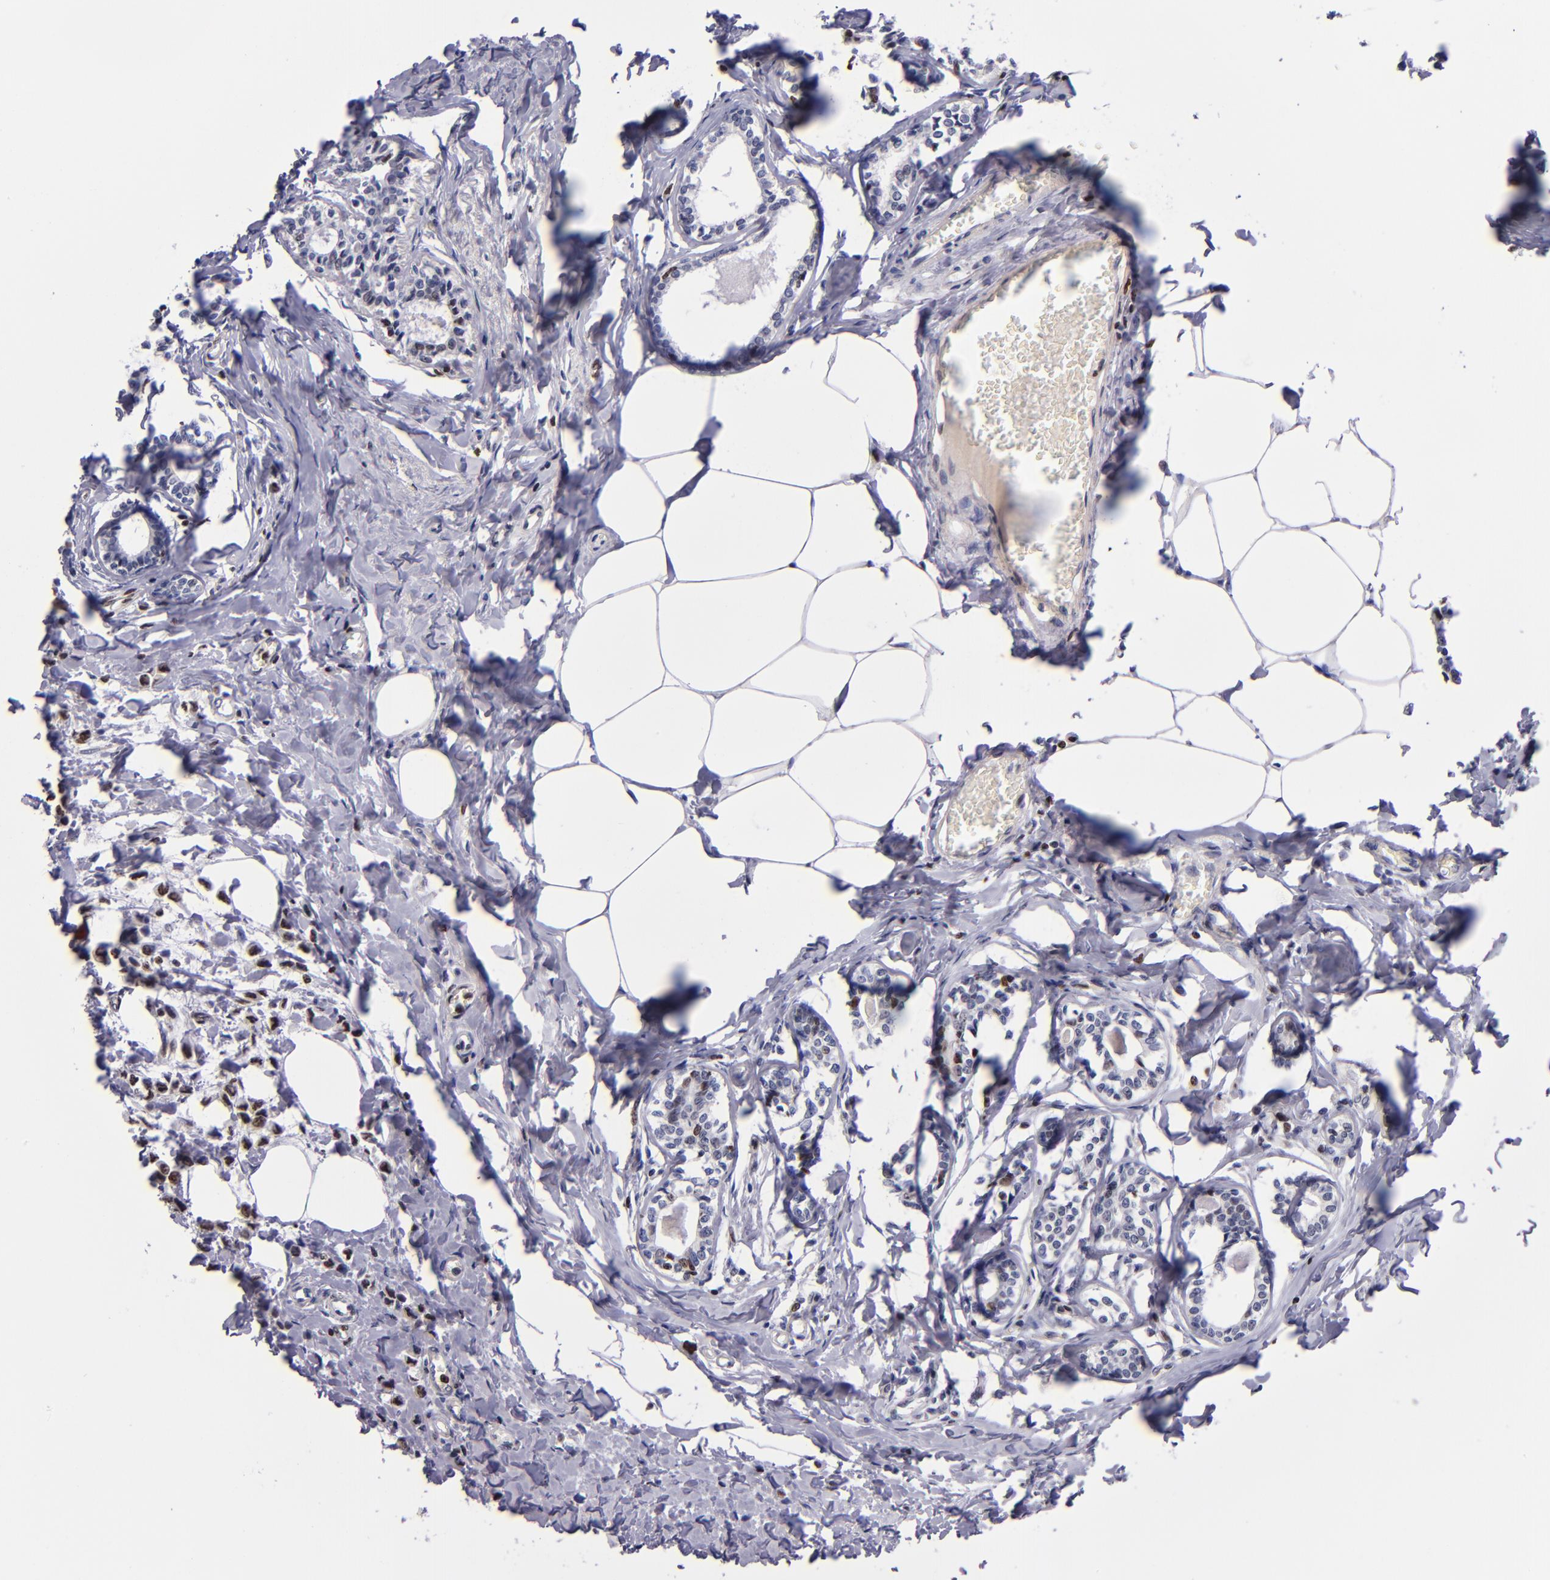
{"staining": {"intensity": "weak", "quantity": "25%-75%", "location": "nuclear"}, "tissue": "breast cancer", "cell_type": "Tumor cells", "image_type": "cancer", "snomed": [{"axis": "morphology", "description": "Lobular carcinoma"}, {"axis": "topography", "description": "Breast"}], "caption": "DAB (3,3'-diaminobenzidine) immunohistochemical staining of human breast cancer reveals weak nuclear protein positivity in about 25%-75% of tumor cells. (DAB (3,3'-diaminobenzidine) IHC, brown staining for protein, blue staining for nuclei).", "gene": "CDKL5", "patient": {"sex": "female", "age": 51}}